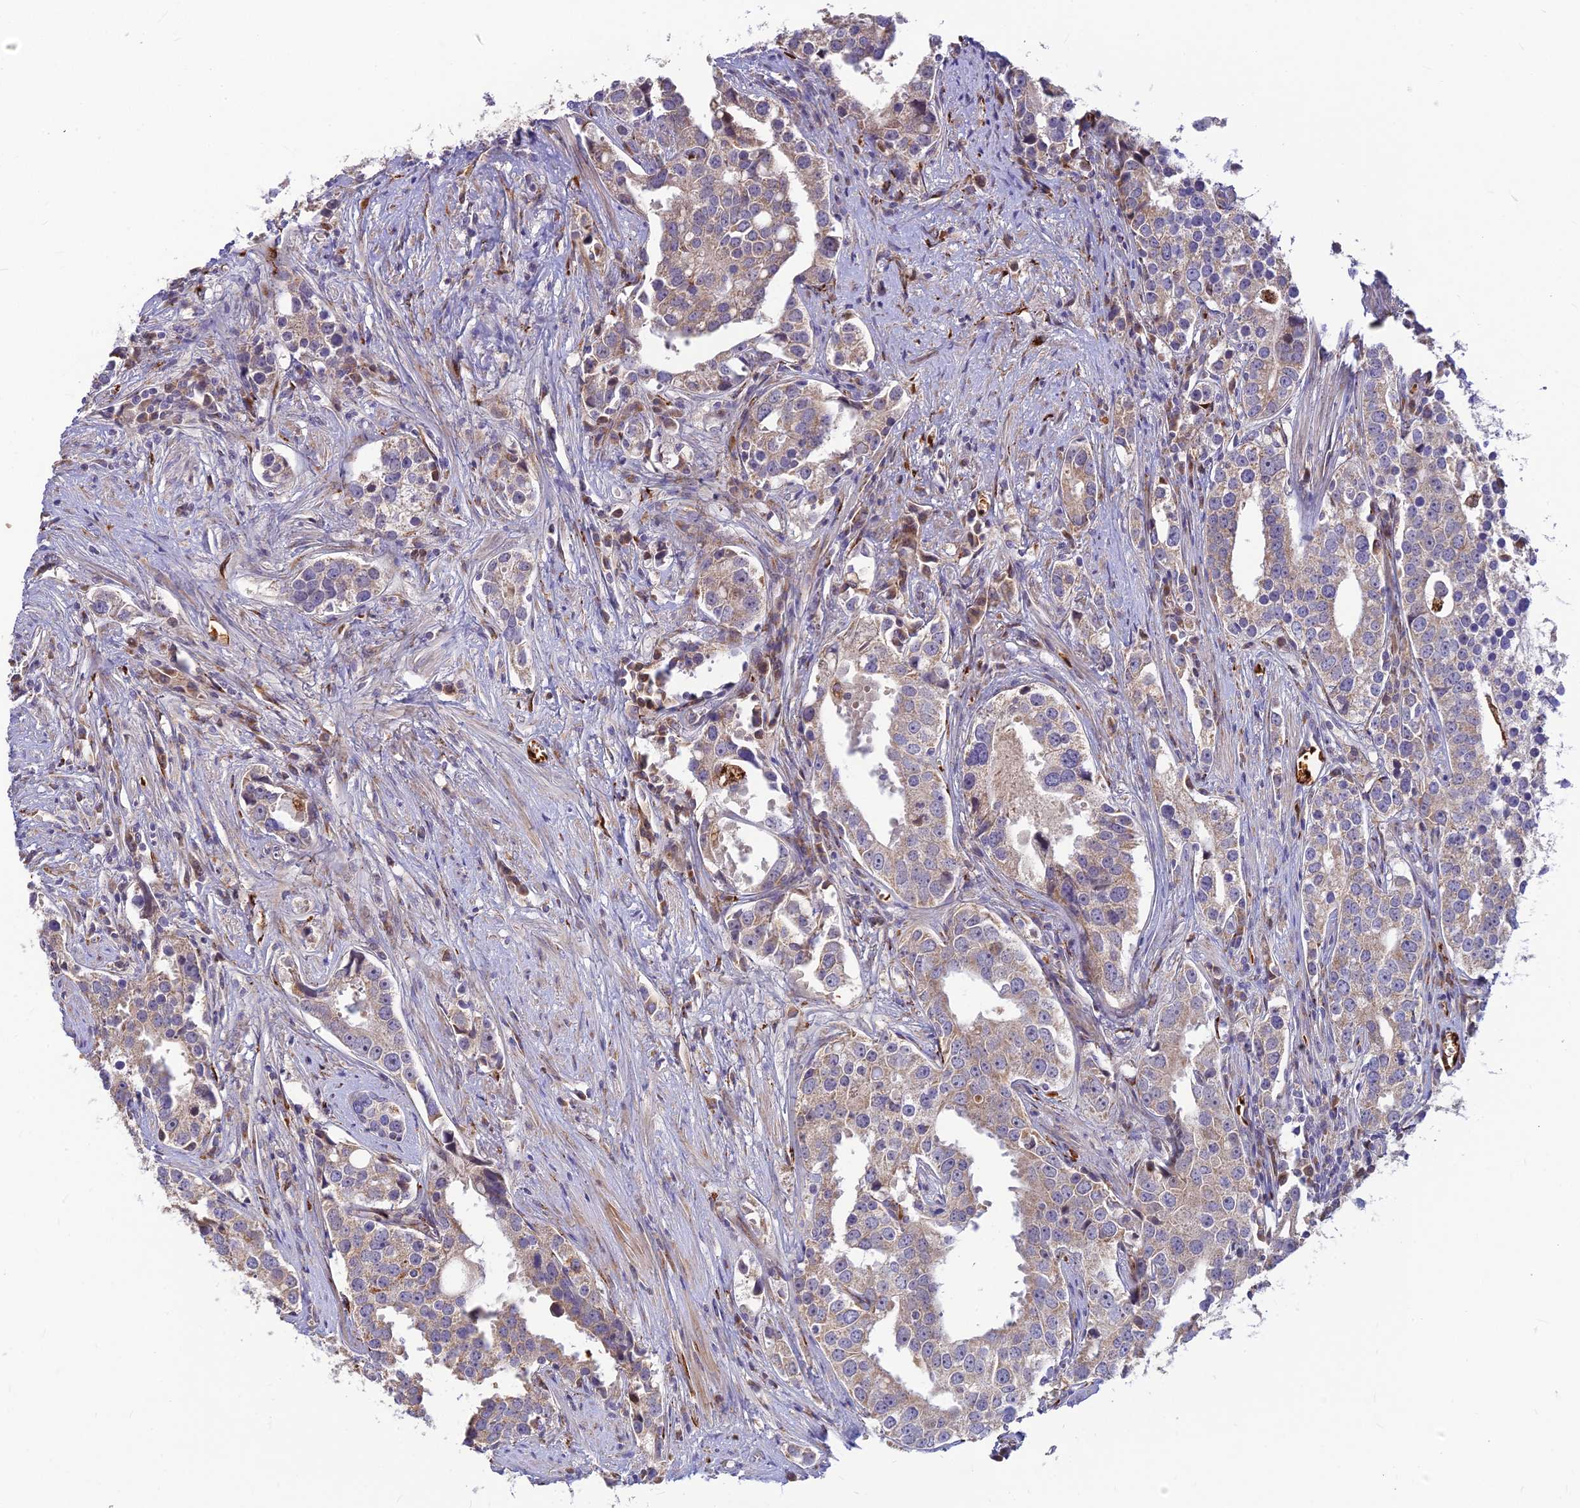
{"staining": {"intensity": "negative", "quantity": "none", "location": "none"}, "tissue": "prostate cancer", "cell_type": "Tumor cells", "image_type": "cancer", "snomed": [{"axis": "morphology", "description": "Adenocarcinoma, High grade"}, {"axis": "topography", "description": "Prostate"}], "caption": "Tumor cells are negative for brown protein staining in adenocarcinoma (high-grade) (prostate). The staining is performed using DAB (3,3'-diaminobenzidine) brown chromogen with nuclei counter-stained in using hematoxylin.", "gene": "UFSP2", "patient": {"sex": "male", "age": 71}}